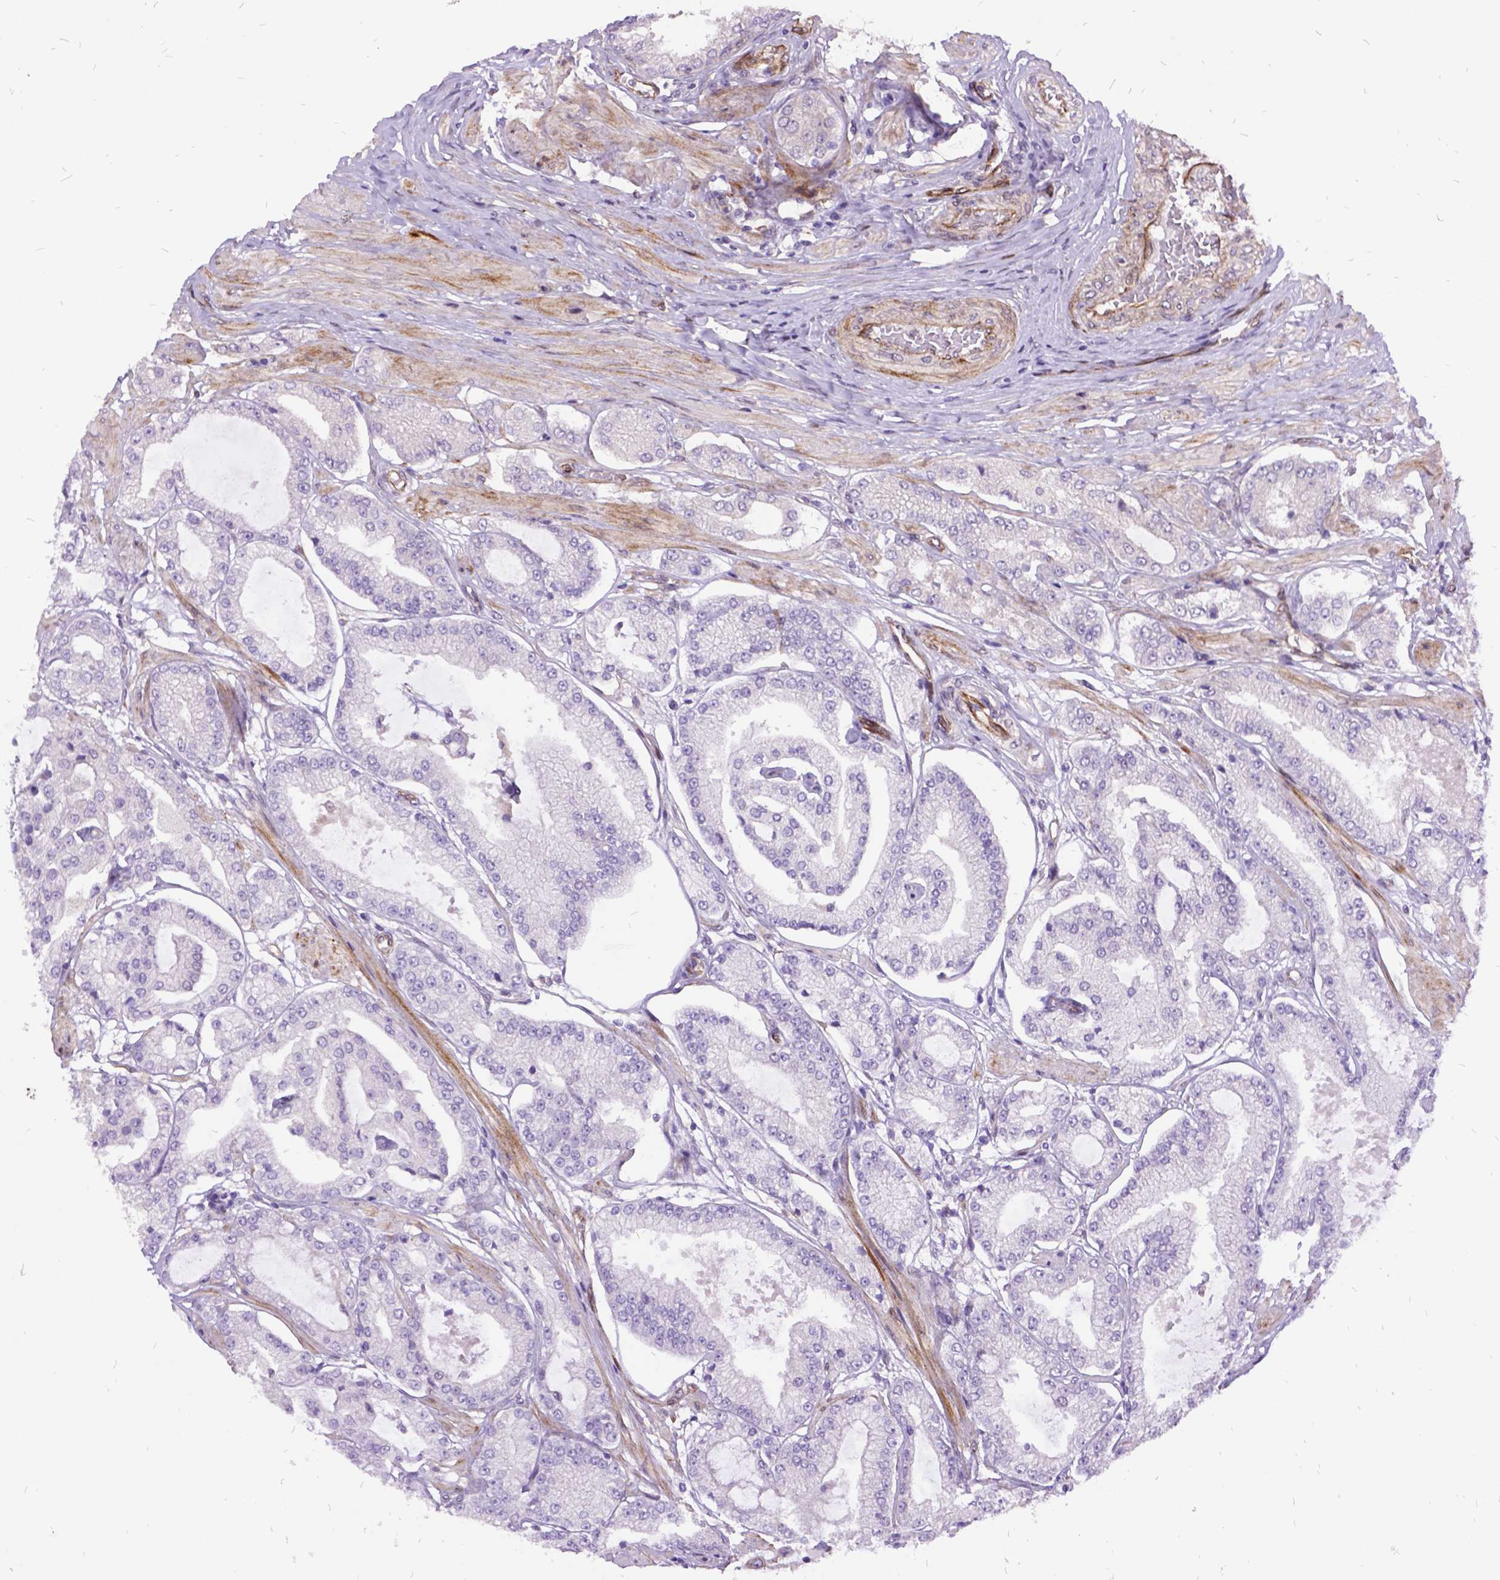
{"staining": {"intensity": "negative", "quantity": "none", "location": "none"}, "tissue": "prostate cancer", "cell_type": "Tumor cells", "image_type": "cancer", "snomed": [{"axis": "morphology", "description": "Adenocarcinoma, Low grade"}, {"axis": "topography", "description": "Prostate"}], "caption": "A high-resolution micrograph shows IHC staining of low-grade adenocarcinoma (prostate), which displays no significant expression in tumor cells. (DAB (3,3'-diaminobenzidine) IHC visualized using brightfield microscopy, high magnification).", "gene": "GRB7", "patient": {"sex": "male", "age": 55}}